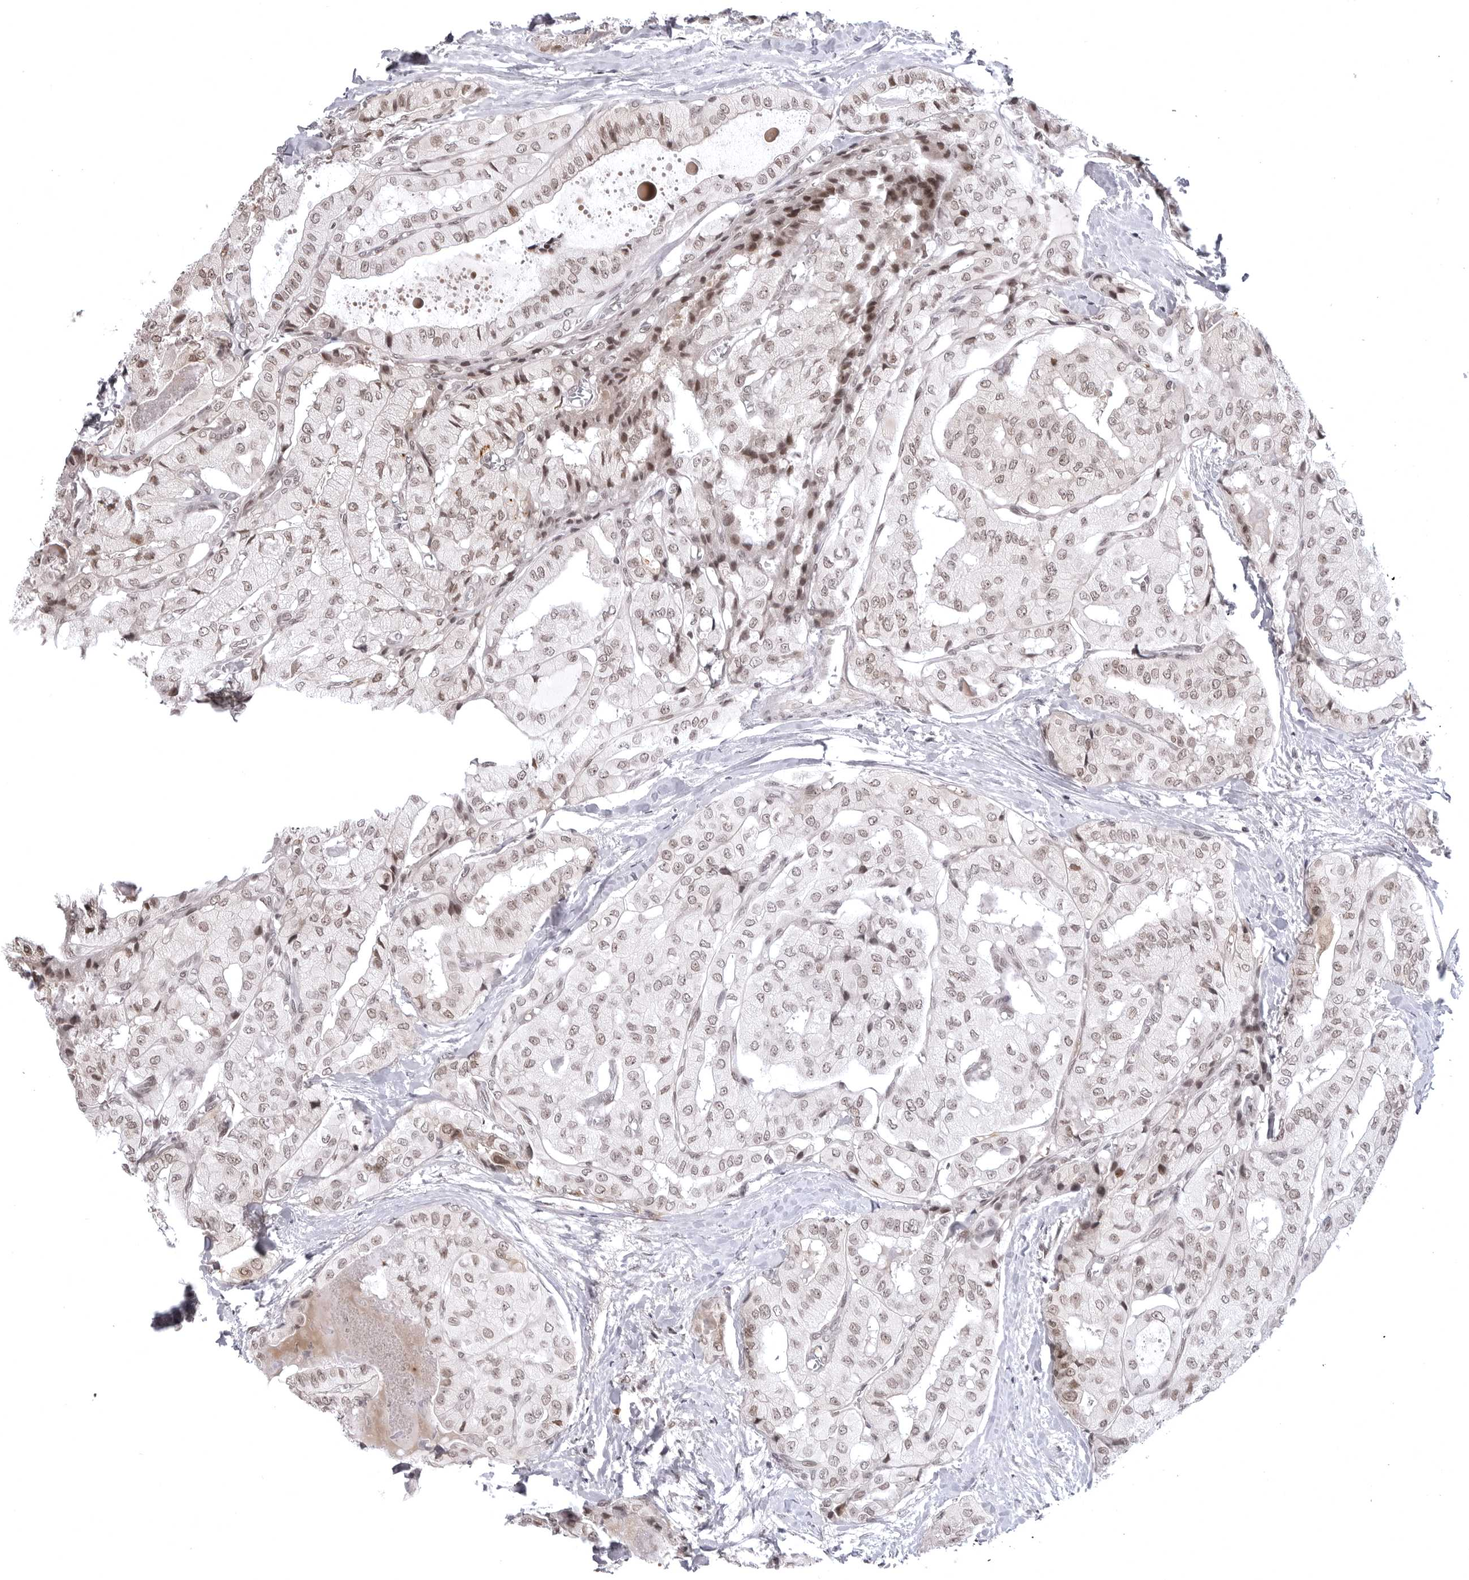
{"staining": {"intensity": "weak", "quantity": "25%-75%", "location": "nuclear"}, "tissue": "thyroid cancer", "cell_type": "Tumor cells", "image_type": "cancer", "snomed": [{"axis": "morphology", "description": "Papillary adenocarcinoma, NOS"}, {"axis": "topography", "description": "Thyroid gland"}], "caption": "A low amount of weak nuclear expression is identified in about 25%-75% of tumor cells in thyroid cancer (papillary adenocarcinoma) tissue.", "gene": "PHF3", "patient": {"sex": "female", "age": 59}}